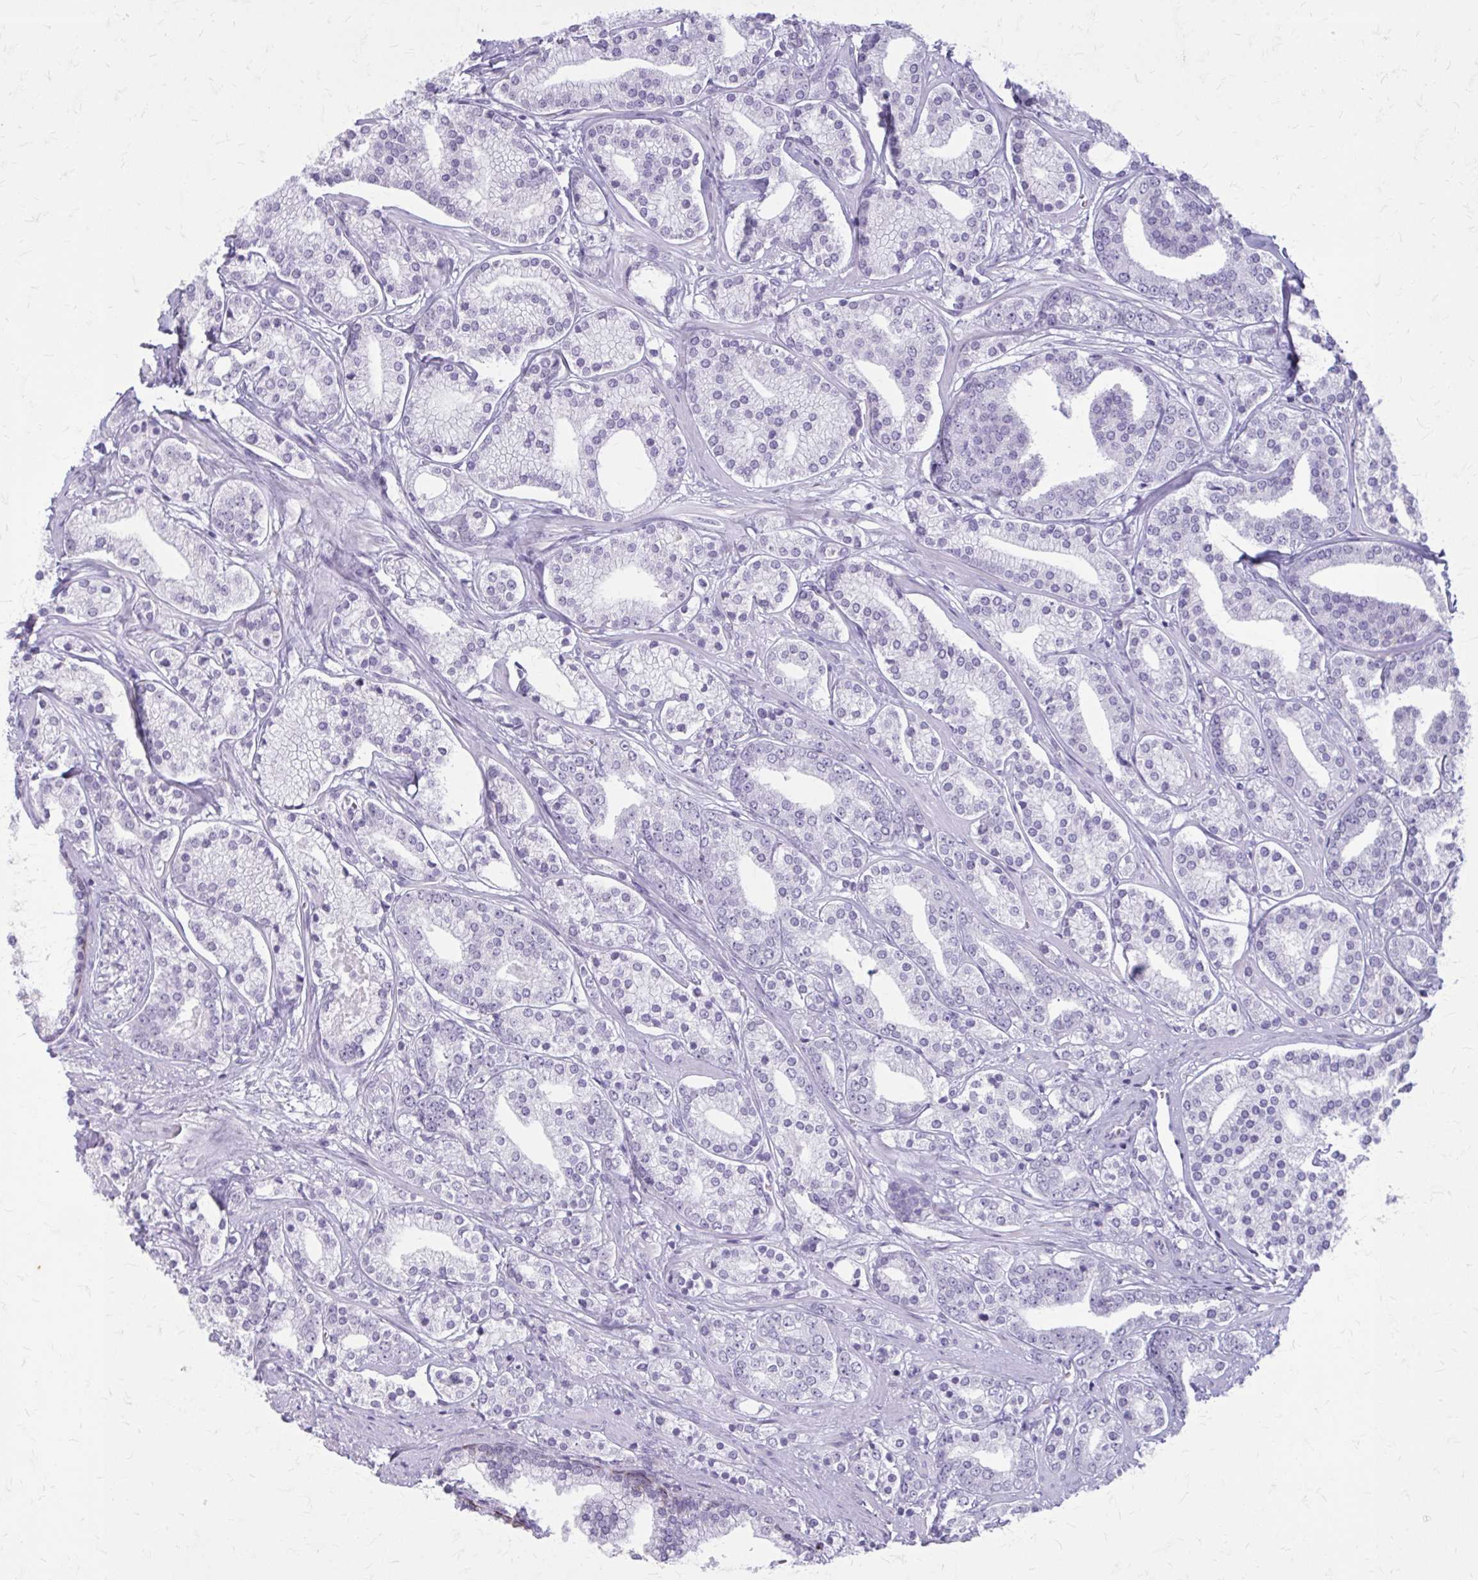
{"staining": {"intensity": "negative", "quantity": "none", "location": "none"}, "tissue": "prostate cancer", "cell_type": "Tumor cells", "image_type": "cancer", "snomed": [{"axis": "morphology", "description": "Adenocarcinoma, High grade"}, {"axis": "topography", "description": "Prostate"}], "caption": "Prostate adenocarcinoma (high-grade) was stained to show a protein in brown. There is no significant expression in tumor cells.", "gene": "KRT5", "patient": {"sex": "male", "age": 58}}